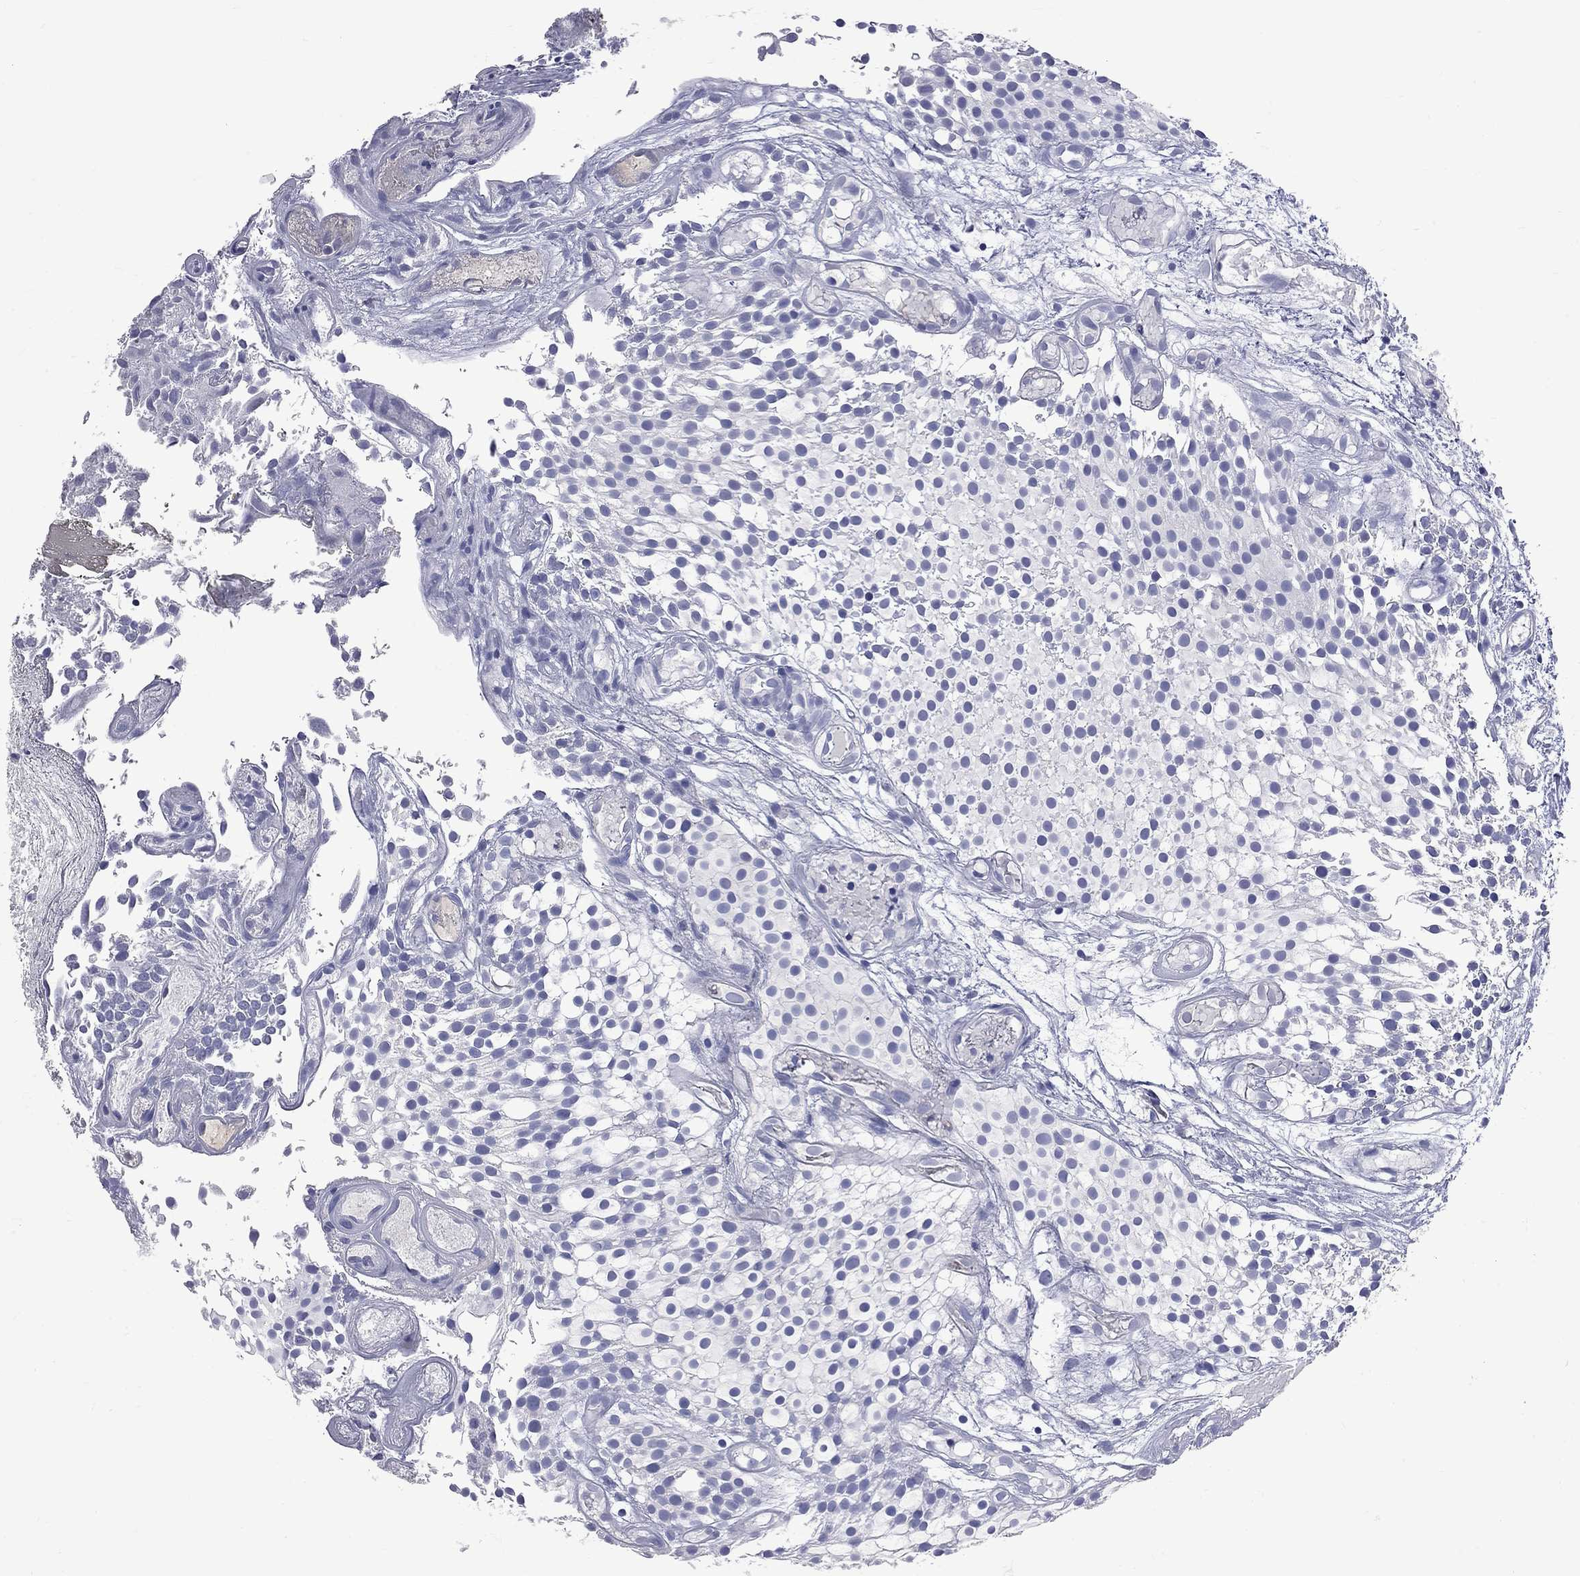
{"staining": {"intensity": "negative", "quantity": "none", "location": "none"}, "tissue": "urothelial cancer", "cell_type": "Tumor cells", "image_type": "cancer", "snomed": [{"axis": "morphology", "description": "Urothelial carcinoma, Low grade"}, {"axis": "topography", "description": "Urinary bladder"}], "caption": "DAB immunohistochemical staining of human urothelial carcinoma (low-grade) shows no significant staining in tumor cells.", "gene": "KCND2", "patient": {"sex": "male", "age": 79}}